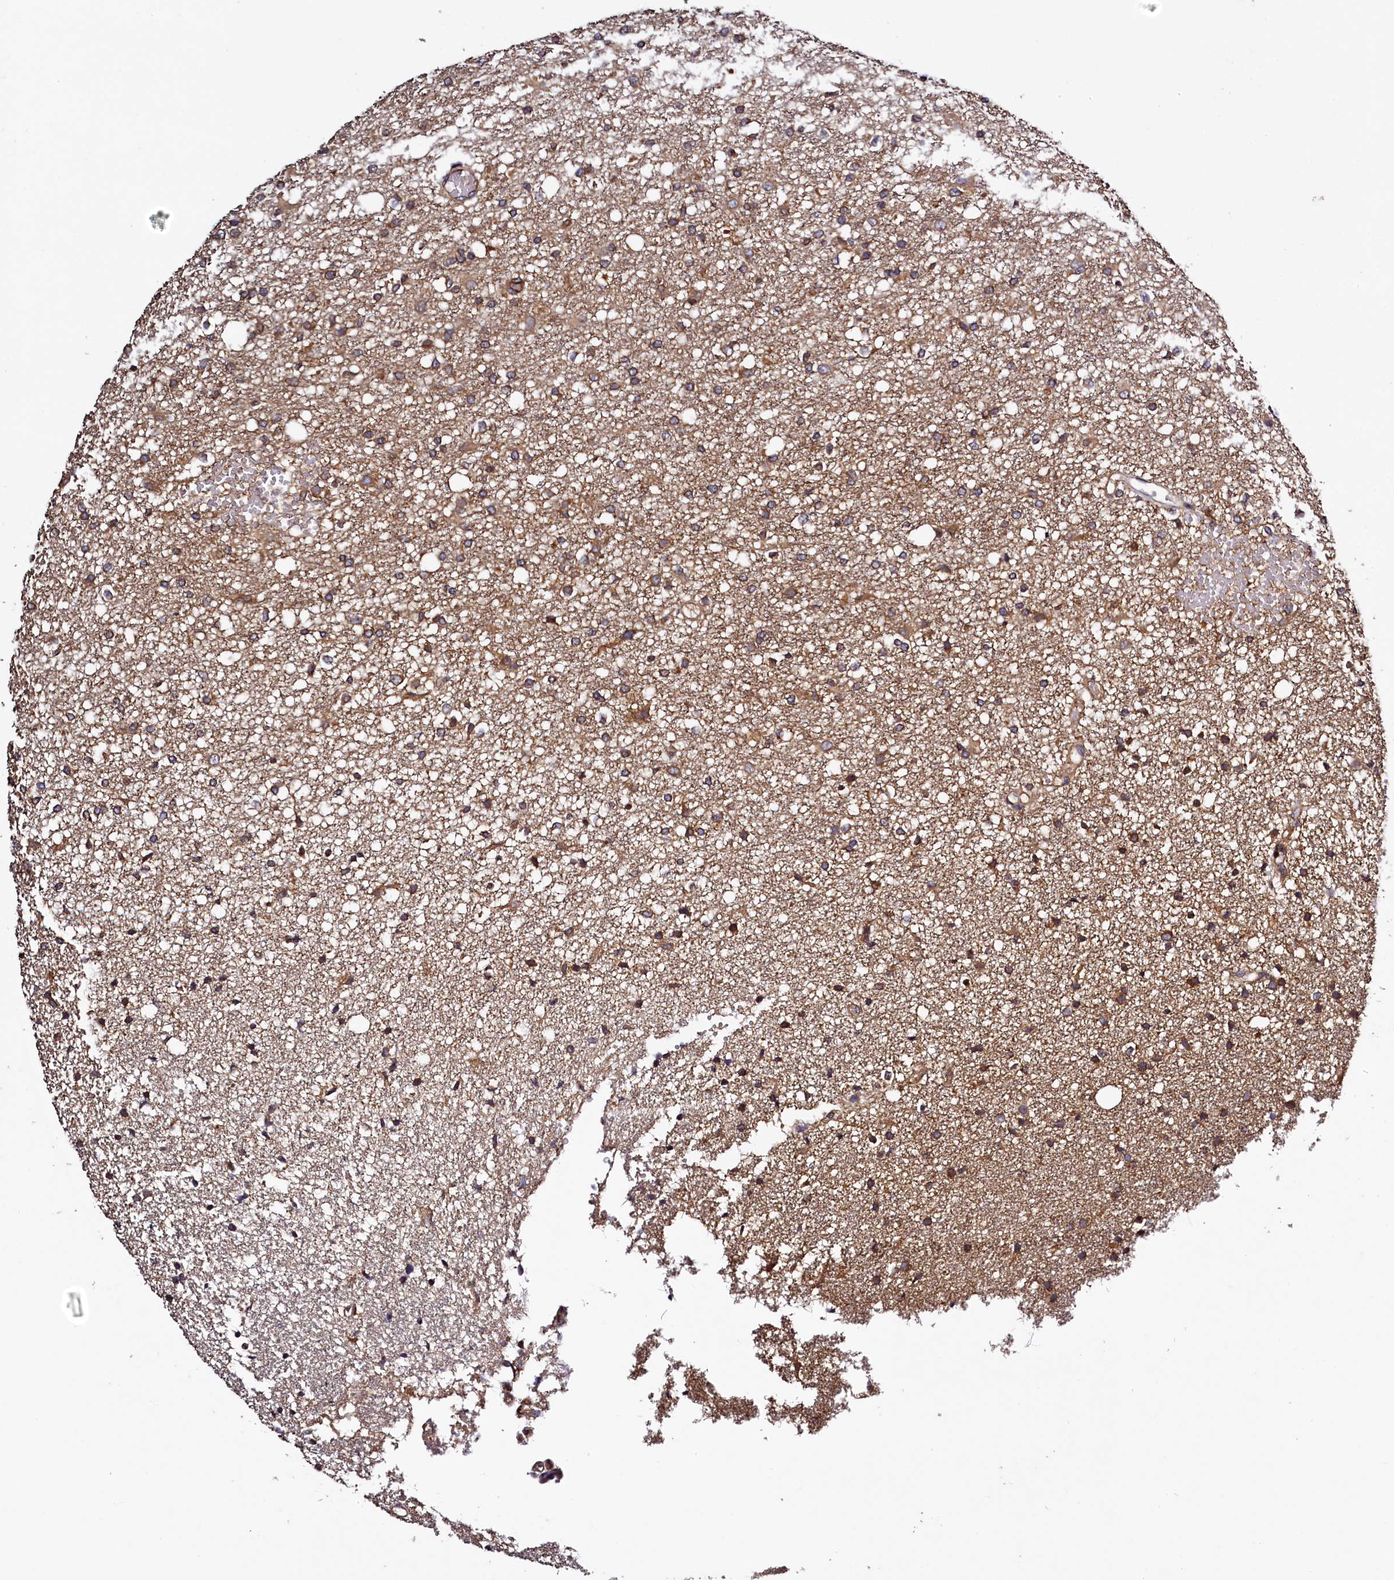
{"staining": {"intensity": "moderate", "quantity": ">75%", "location": "cytoplasmic/membranous"}, "tissue": "glioma", "cell_type": "Tumor cells", "image_type": "cancer", "snomed": [{"axis": "morphology", "description": "Glioma, malignant, High grade"}, {"axis": "topography", "description": "Brain"}], "caption": "There is medium levels of moderate cytoplasmic/membranous positivity in tumor cells of malignant glioma (high-grade), as demonstrated by immunohistochemical staining (brown color).", "gene": "KLC2", "patient": {"sex": "female", "age": 59}}